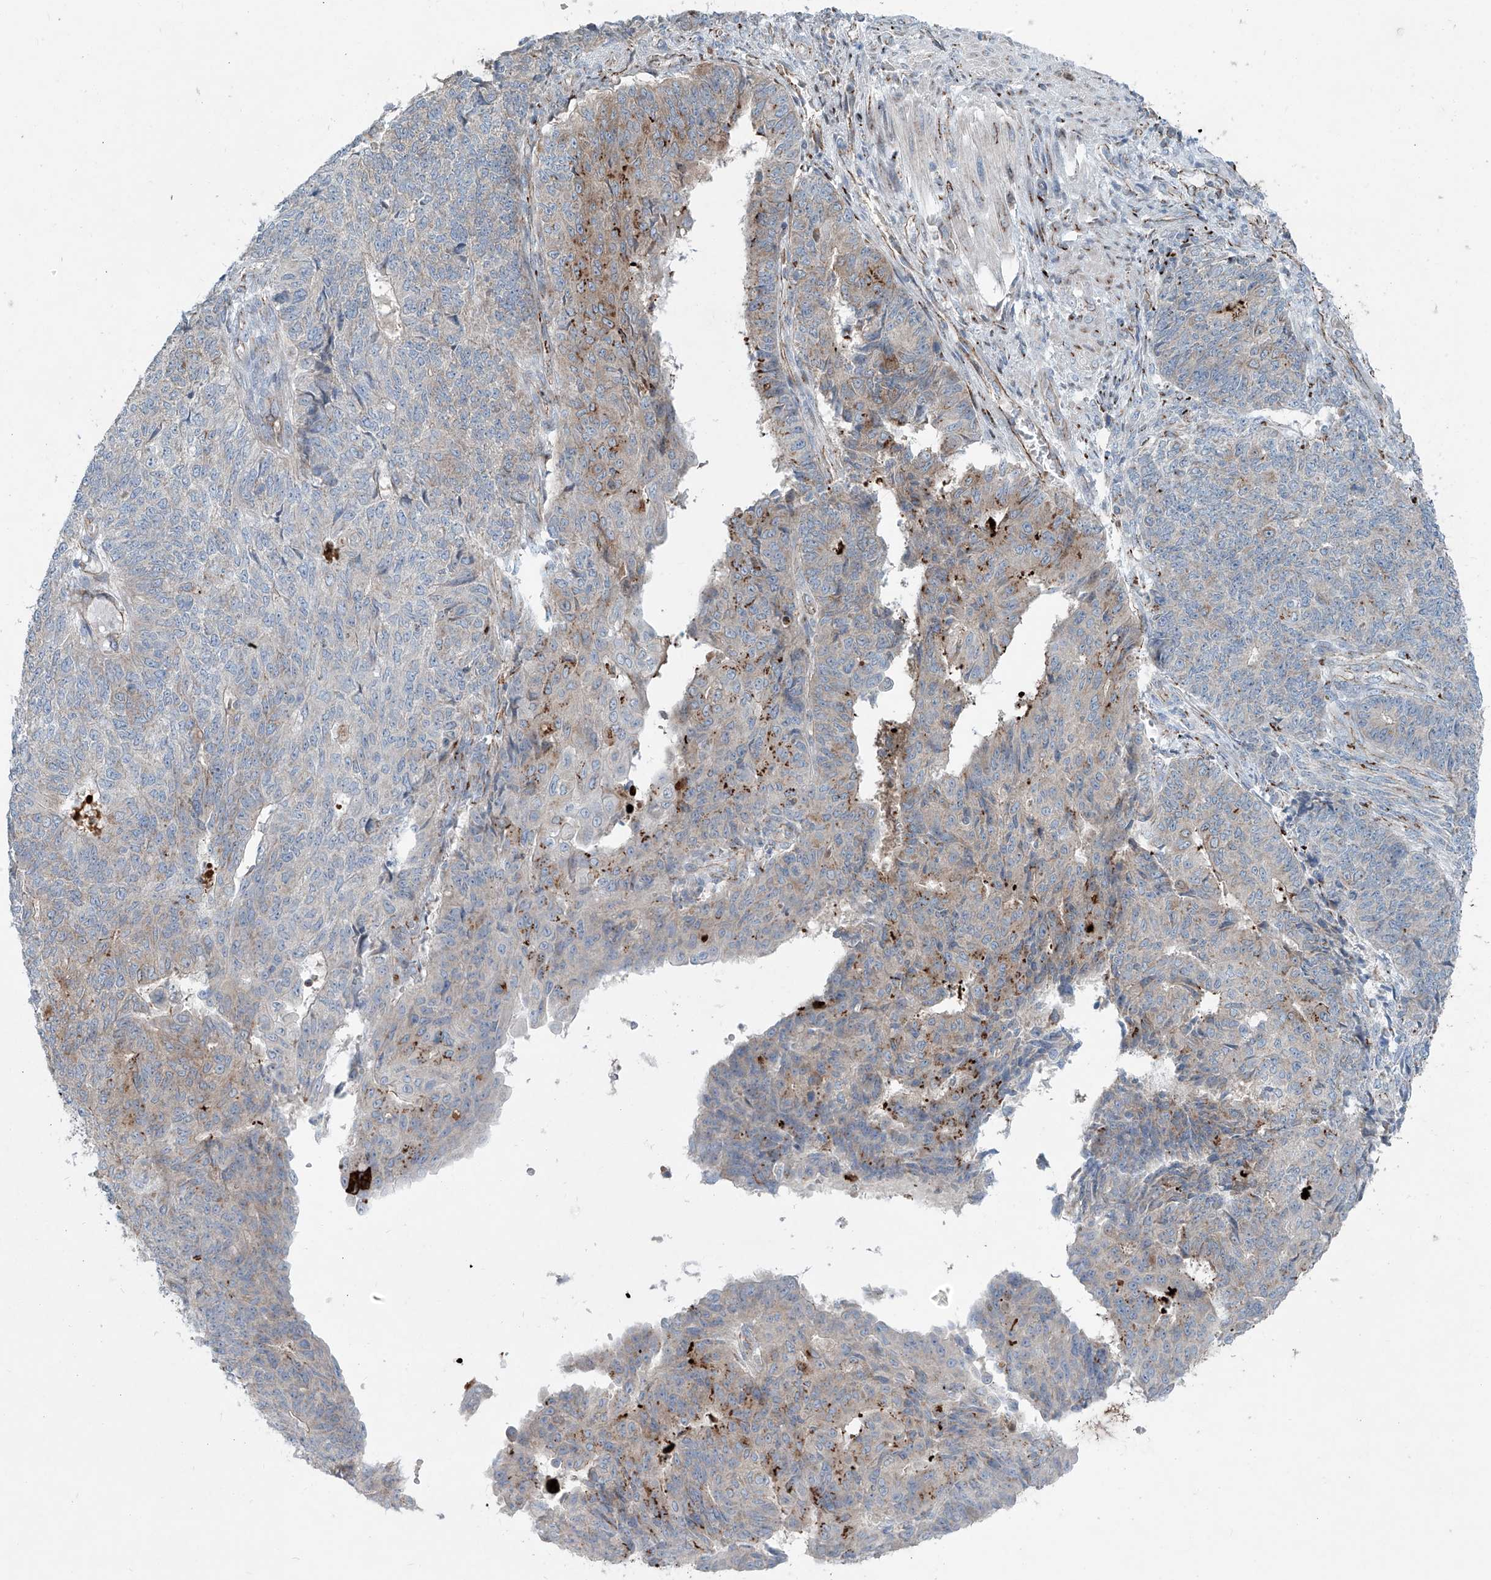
{"staining": {"intensity": "weak", "quantity": "<25%", "location": "cytoplasmic/membranous"}, "tissue": "endometrial cancer", "cell_type": "Tumor cells", "image_type": "cancer", "snomed": [{"axis": "morphology", "description": "Adenocarcinoma, NOS"}, {"axis": "topography", "description": "Endometrium"}], "caption": "Immunohistochemistry of human endometrial cancer shows no expression in tumor cells.", "gene": "CDH5", "patient": {"sex": "female", "age": 32}}